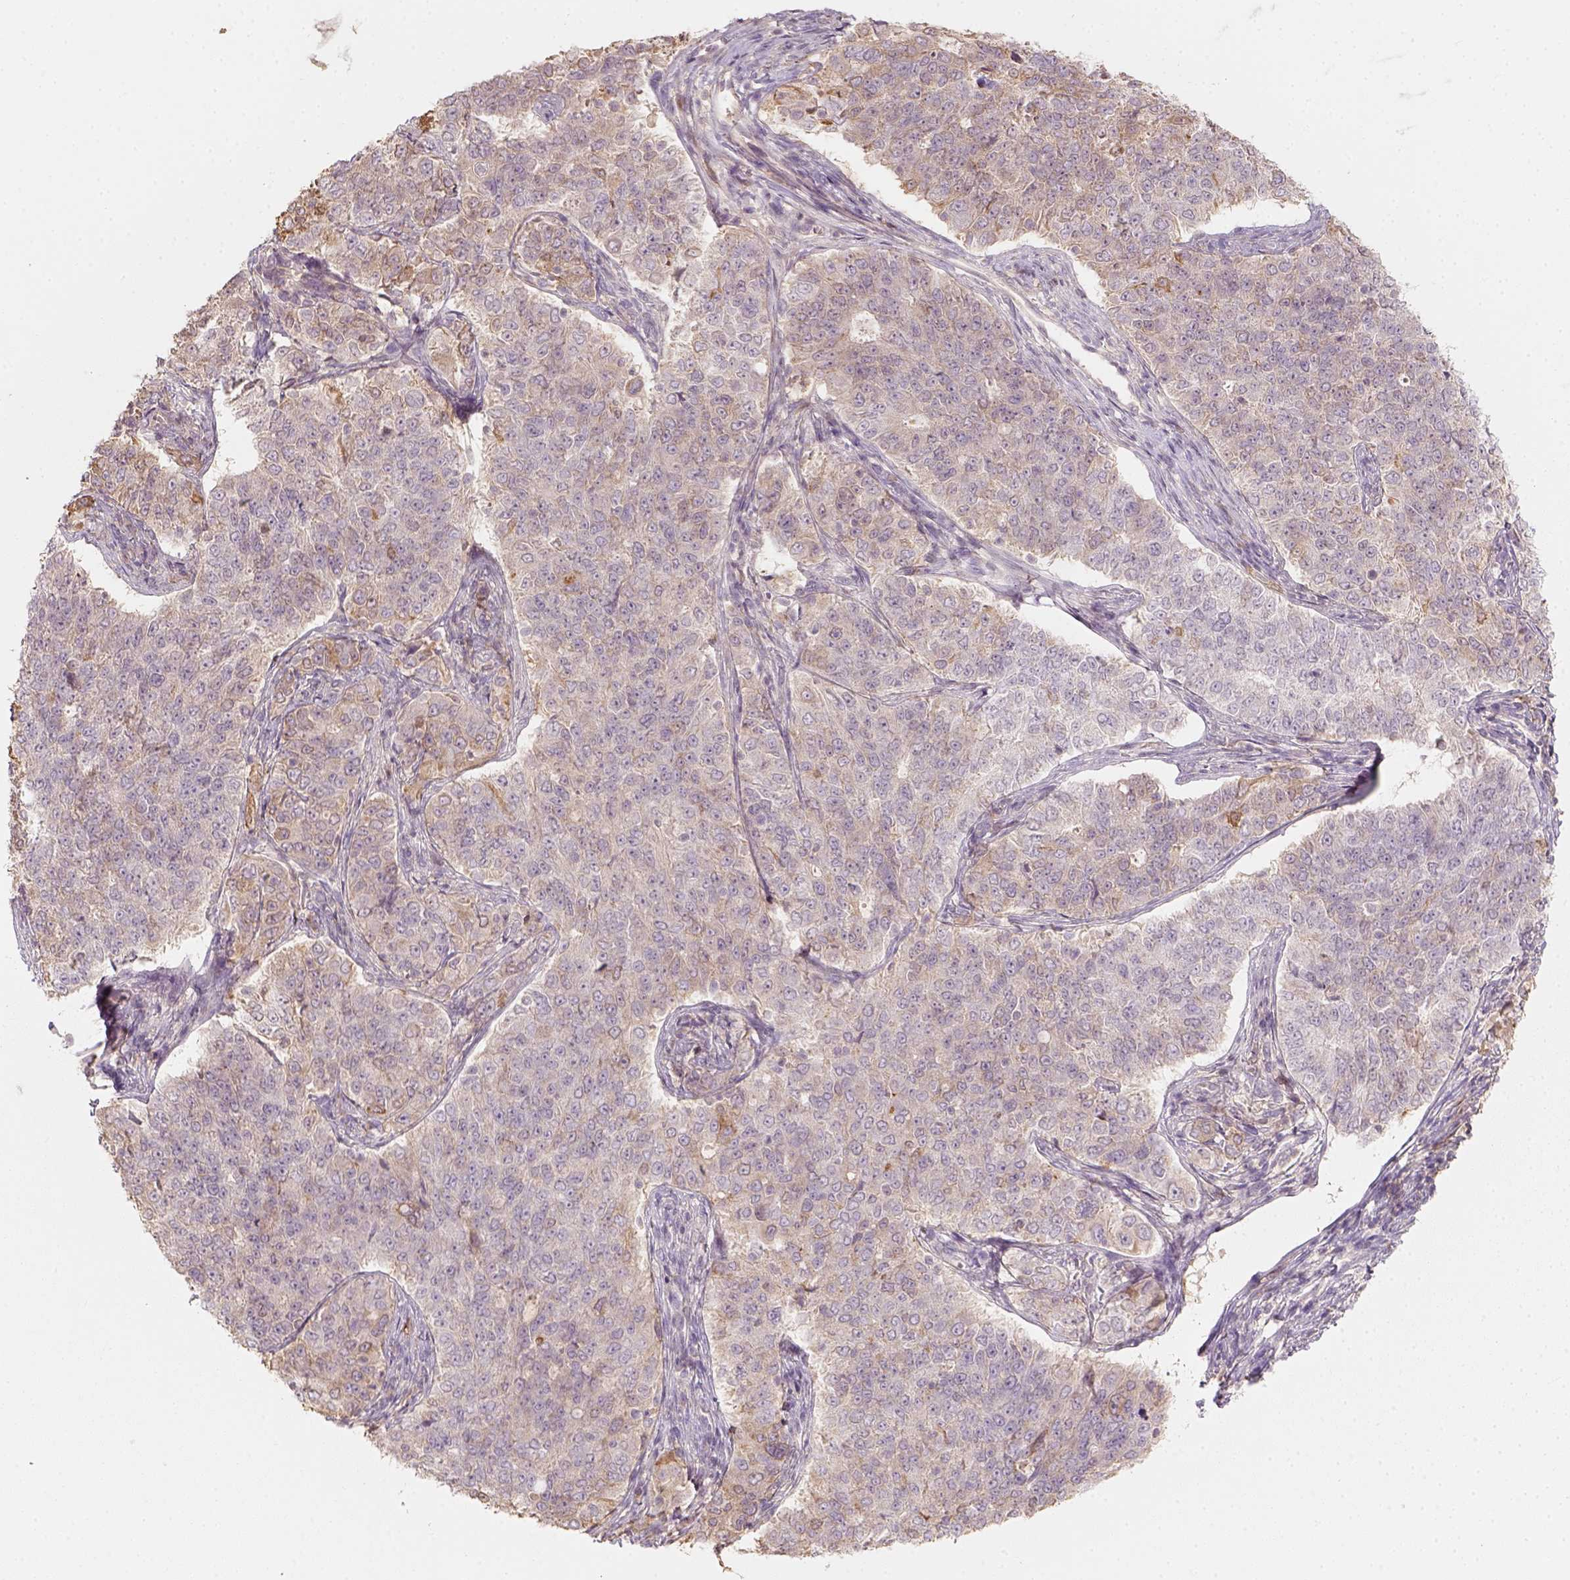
{"staining": {"intensity": "weak", "quantity": "25%-75%", "location": "cytoplasmic/membranous"}, "tissue": "endometrial cancer", "cell_type": "Tumor cells", "image_type": "cancer", "snomed": [{"axis": "morphology", "description": "Adenocarcinoma, NOS"}, {"axis": "topography", "description": "Endometrium"}], "caption": "Human adenocarcinoma (endometrial) stained with a protein marker reveals weak staining in tumor cells.", "gene": "AQP9", "patient": {"sex": "female", "age": 43}}